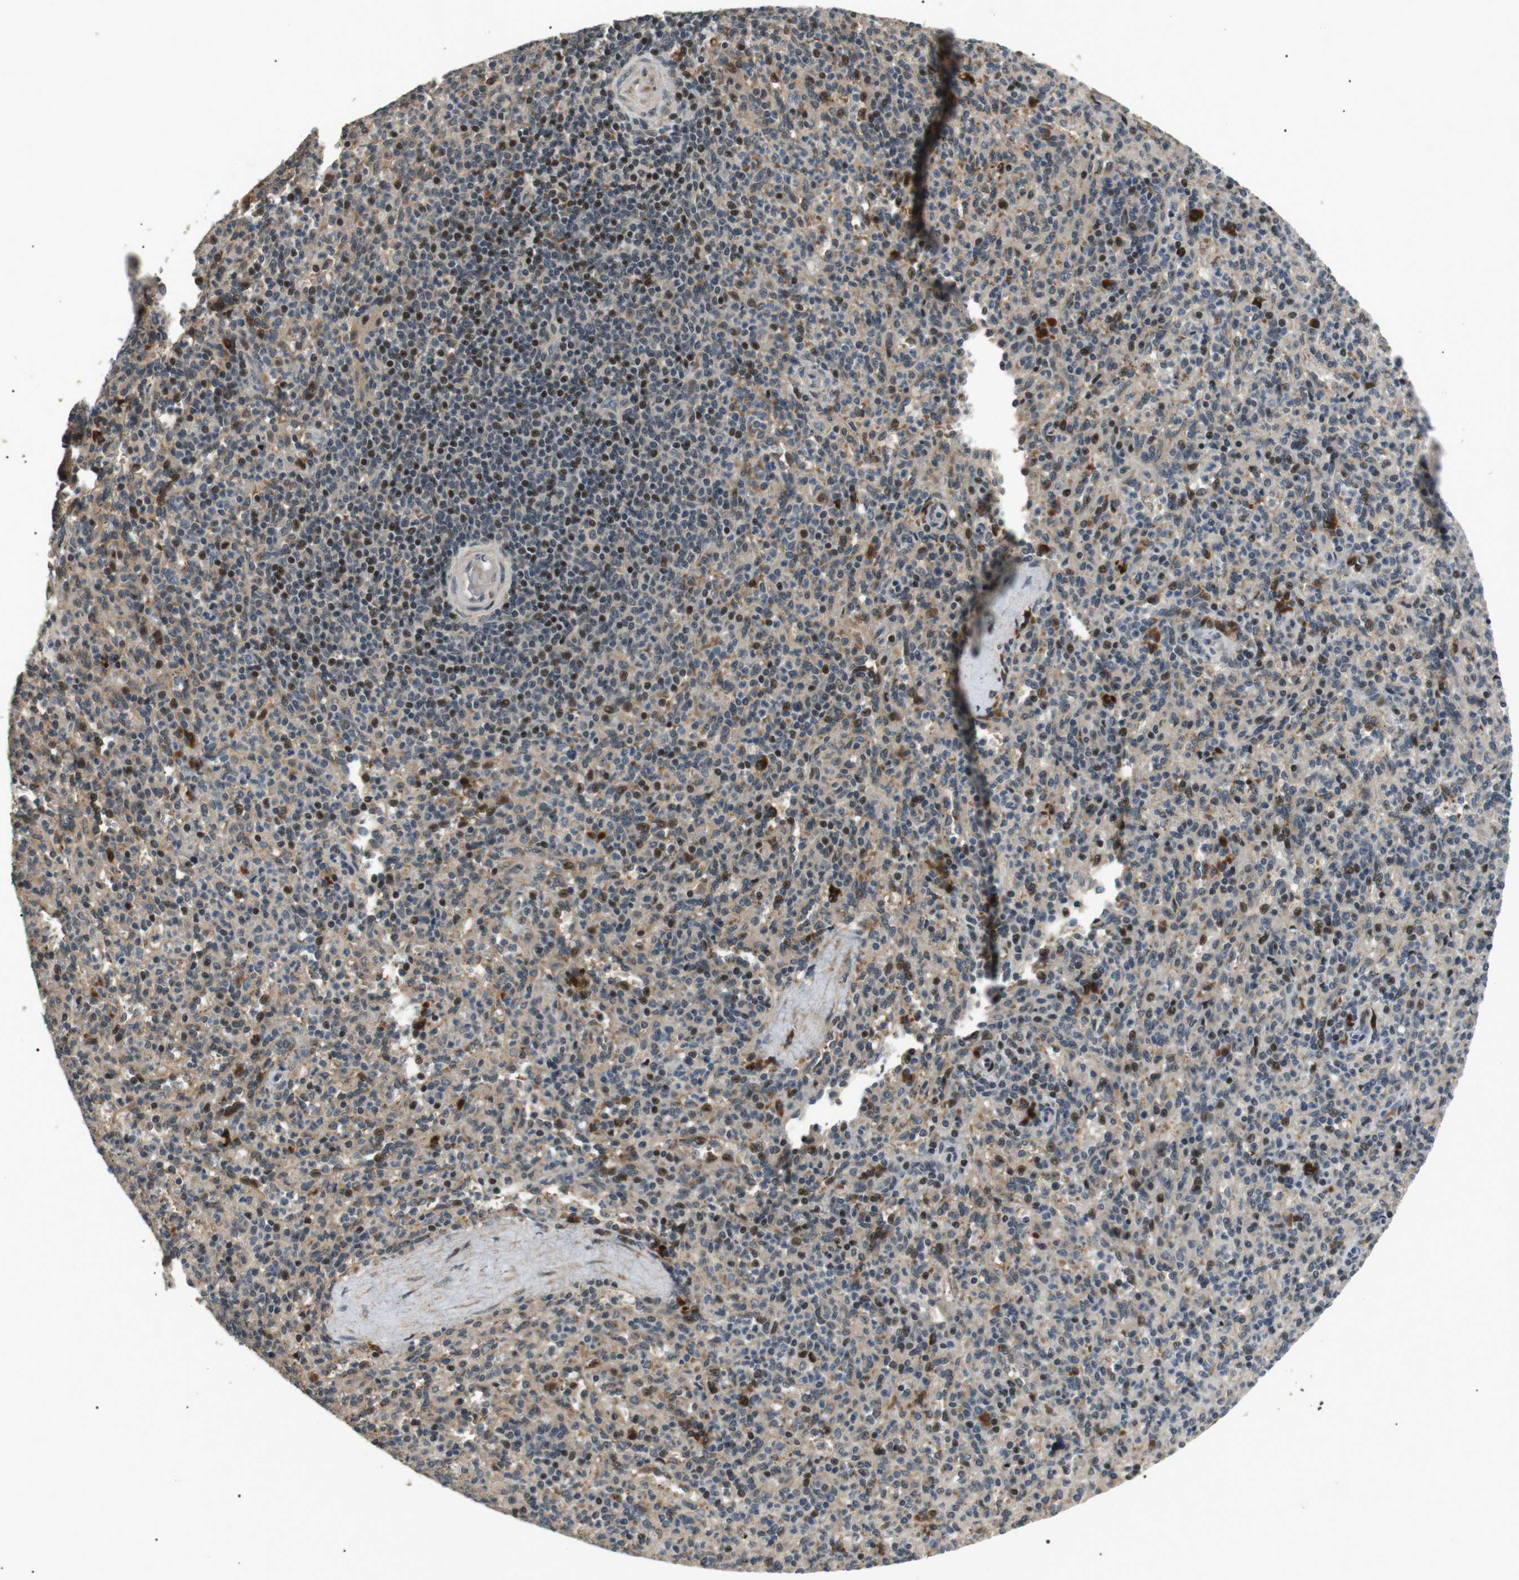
{"staining": {"intensity": "weak", "quantity": "25%-75%", "location": "cytoplasmic/membranous"}, "tissue": "spleen", "cell_type": "Cells in red pulp", "image_type": "normal", "snomed": [{"axis": "morphology", "description": "Normal tissue, NOS"}, {"axis": "topography", "description": "Spleen"}], "caption": "Weak cytoplasmic/membranous protein positivity is appreciated in about 25%-75% of cells in red pulp in spleen.", "gene": "HSPA13", "patient": {"sex": "male", "age": 36}}